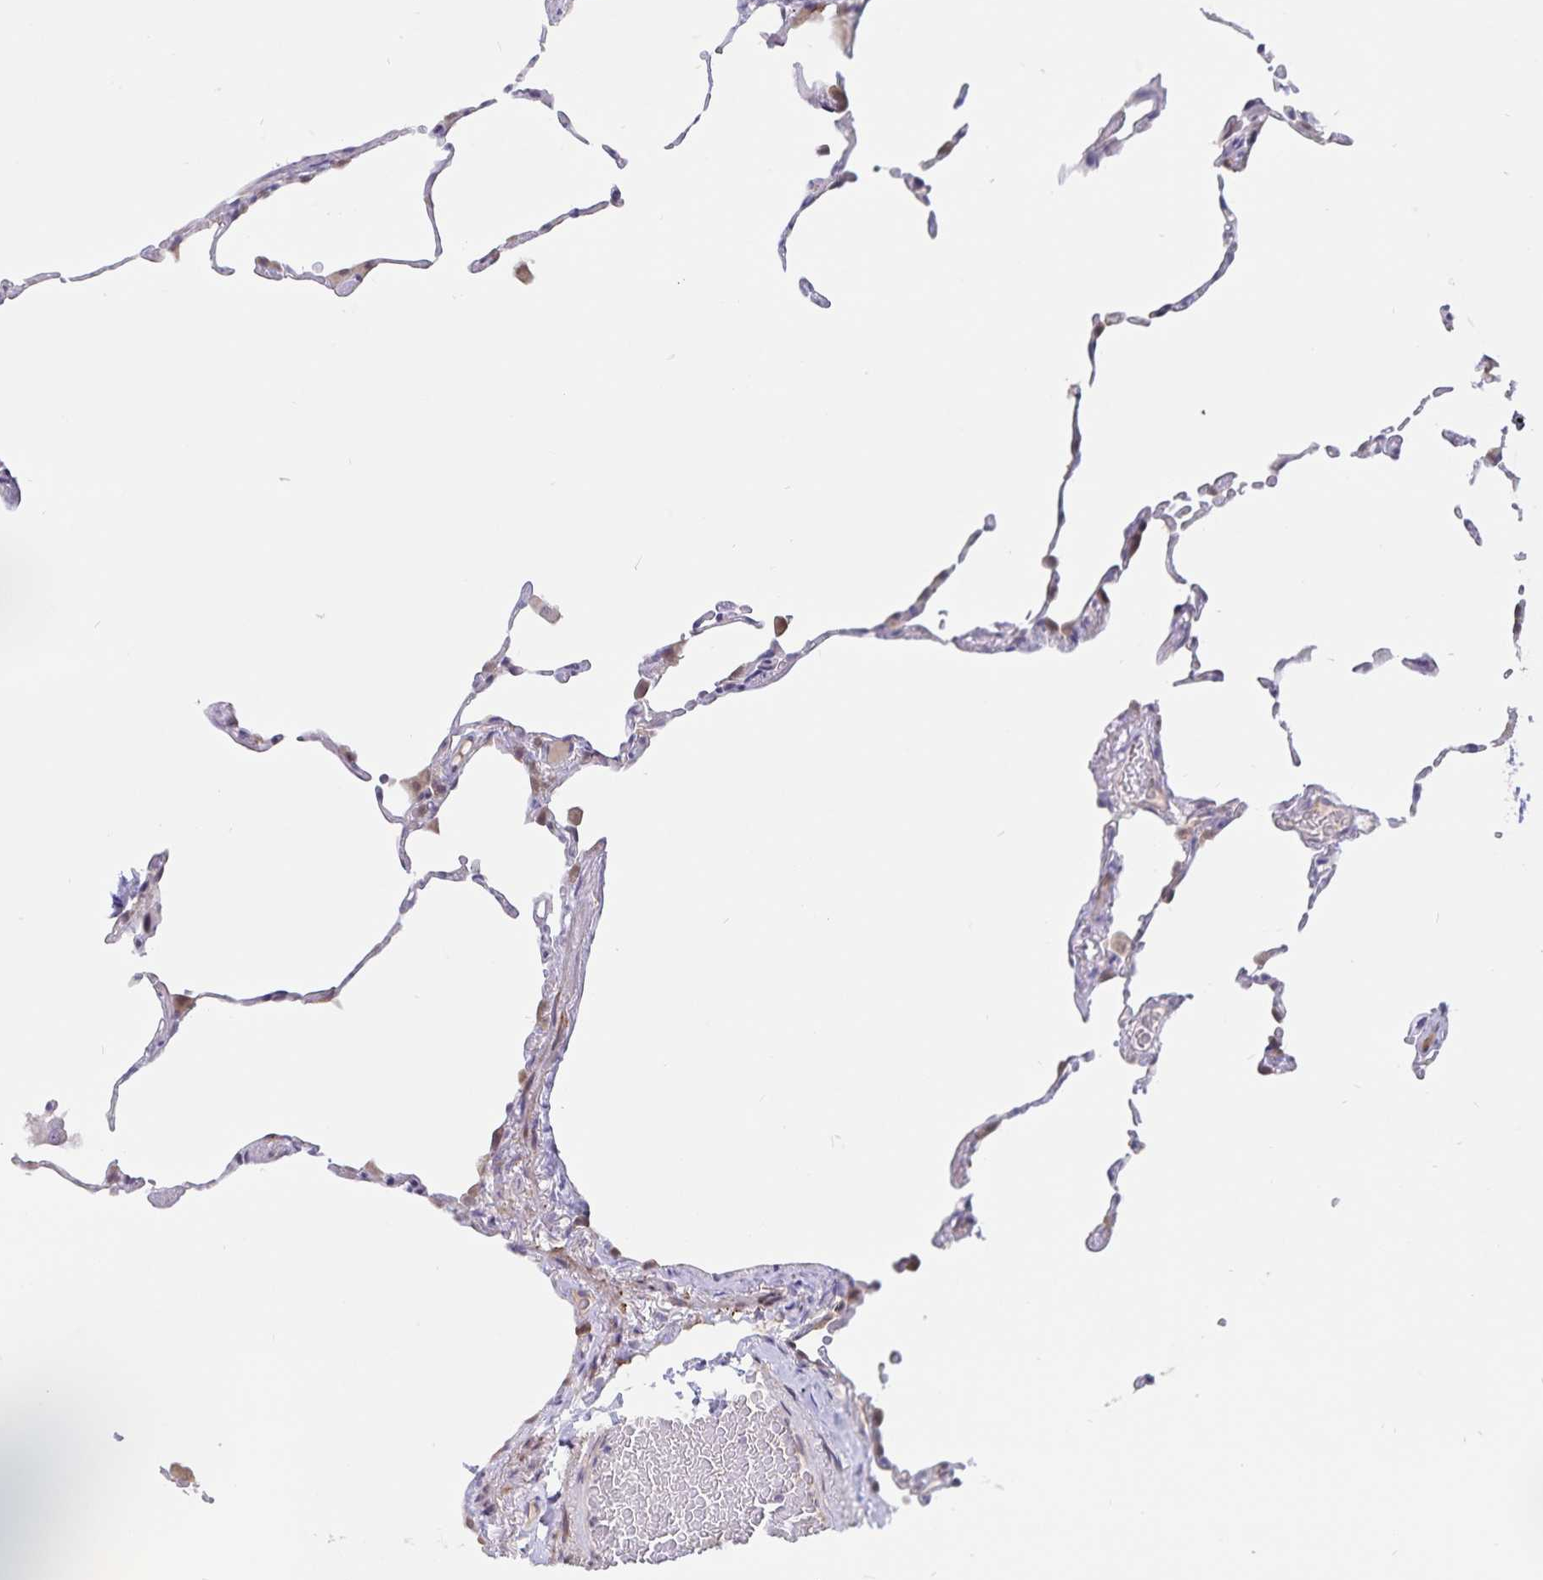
{"staining": {"intensity": "negative", "quantity": "none", "location": "none"}, "tissue": "lung", "cell_type": "Alveolar cells", "image_type": "normal", "snomed": [{"axis": "morphology", "description": "Normal tissue, NOS"}, {"axis": "topography", "description": "Lung"}], "caption": "DAB (3,3'-diaminobenzidine) immunohistochemical staining of normal human lung reveals no significant staining in alveolar cells. (Stains: DAB IHC with hematoxylin counter stain, Microscopy: brightfield microscopy at high magnification).", "gene": "ATP2A2", "patient": {"sex": "female", "age": 57}}